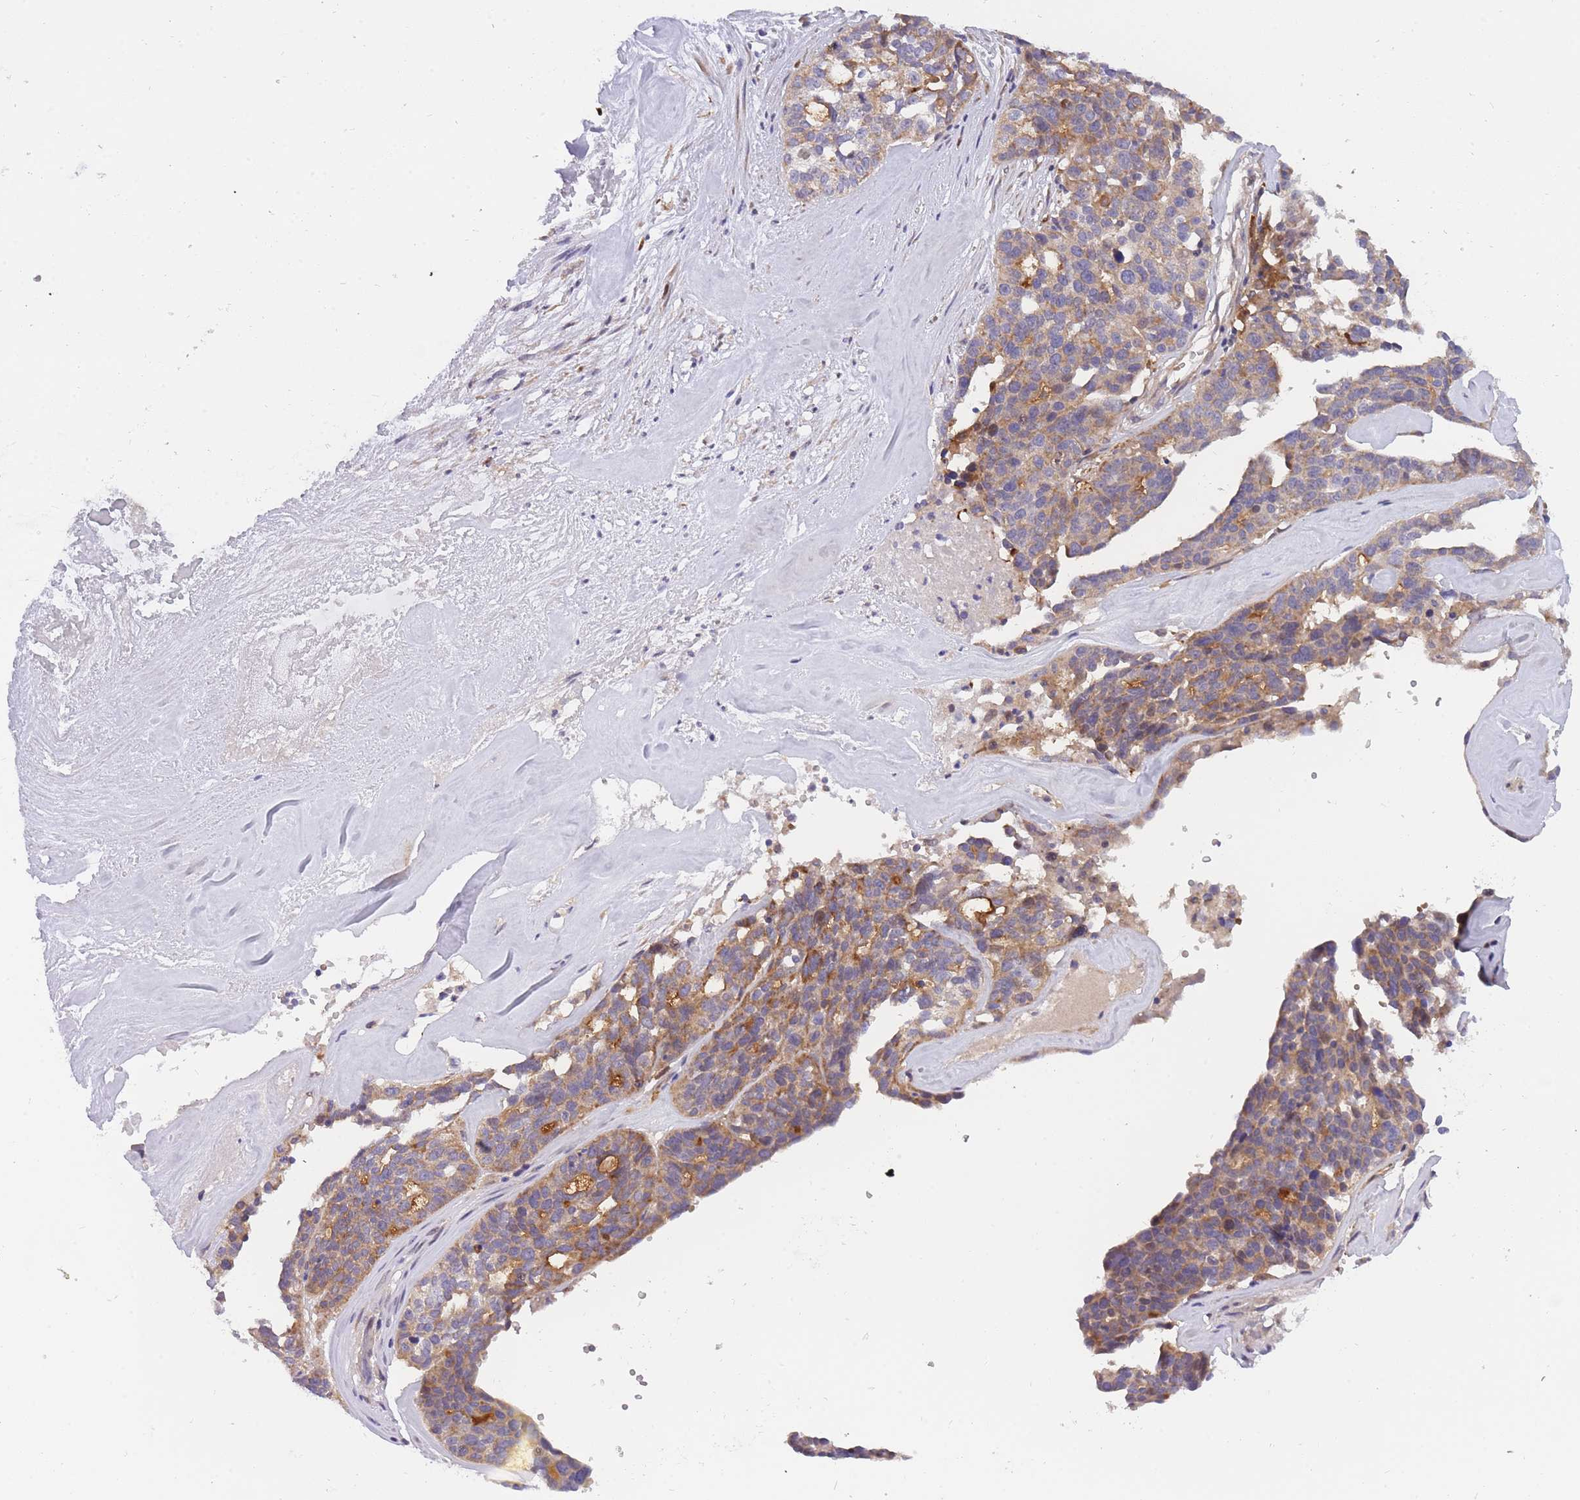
{"staining": {"intensity": "moderate", "quantity": "<25%", "location": "cytoplasmic/membranous"}, "tissue": "ovarian cancer", "cell_type": "Tumor cells", "image_type": "cancer", "snomed": [{"axis": "morphology", "description": "Cystadenocarcinoma, serous, NOS"}, {"axis": "topography", "description": "Ovary"}], "caption": "An image showing moderate cytoplasmic/membranous expression in approximately <25% of tumor cells in ovarian cancer, as visualized by brown immunohistochemical staining.", "gene": "CRYGN", "patient": {"sex": "female", "age": 59}}